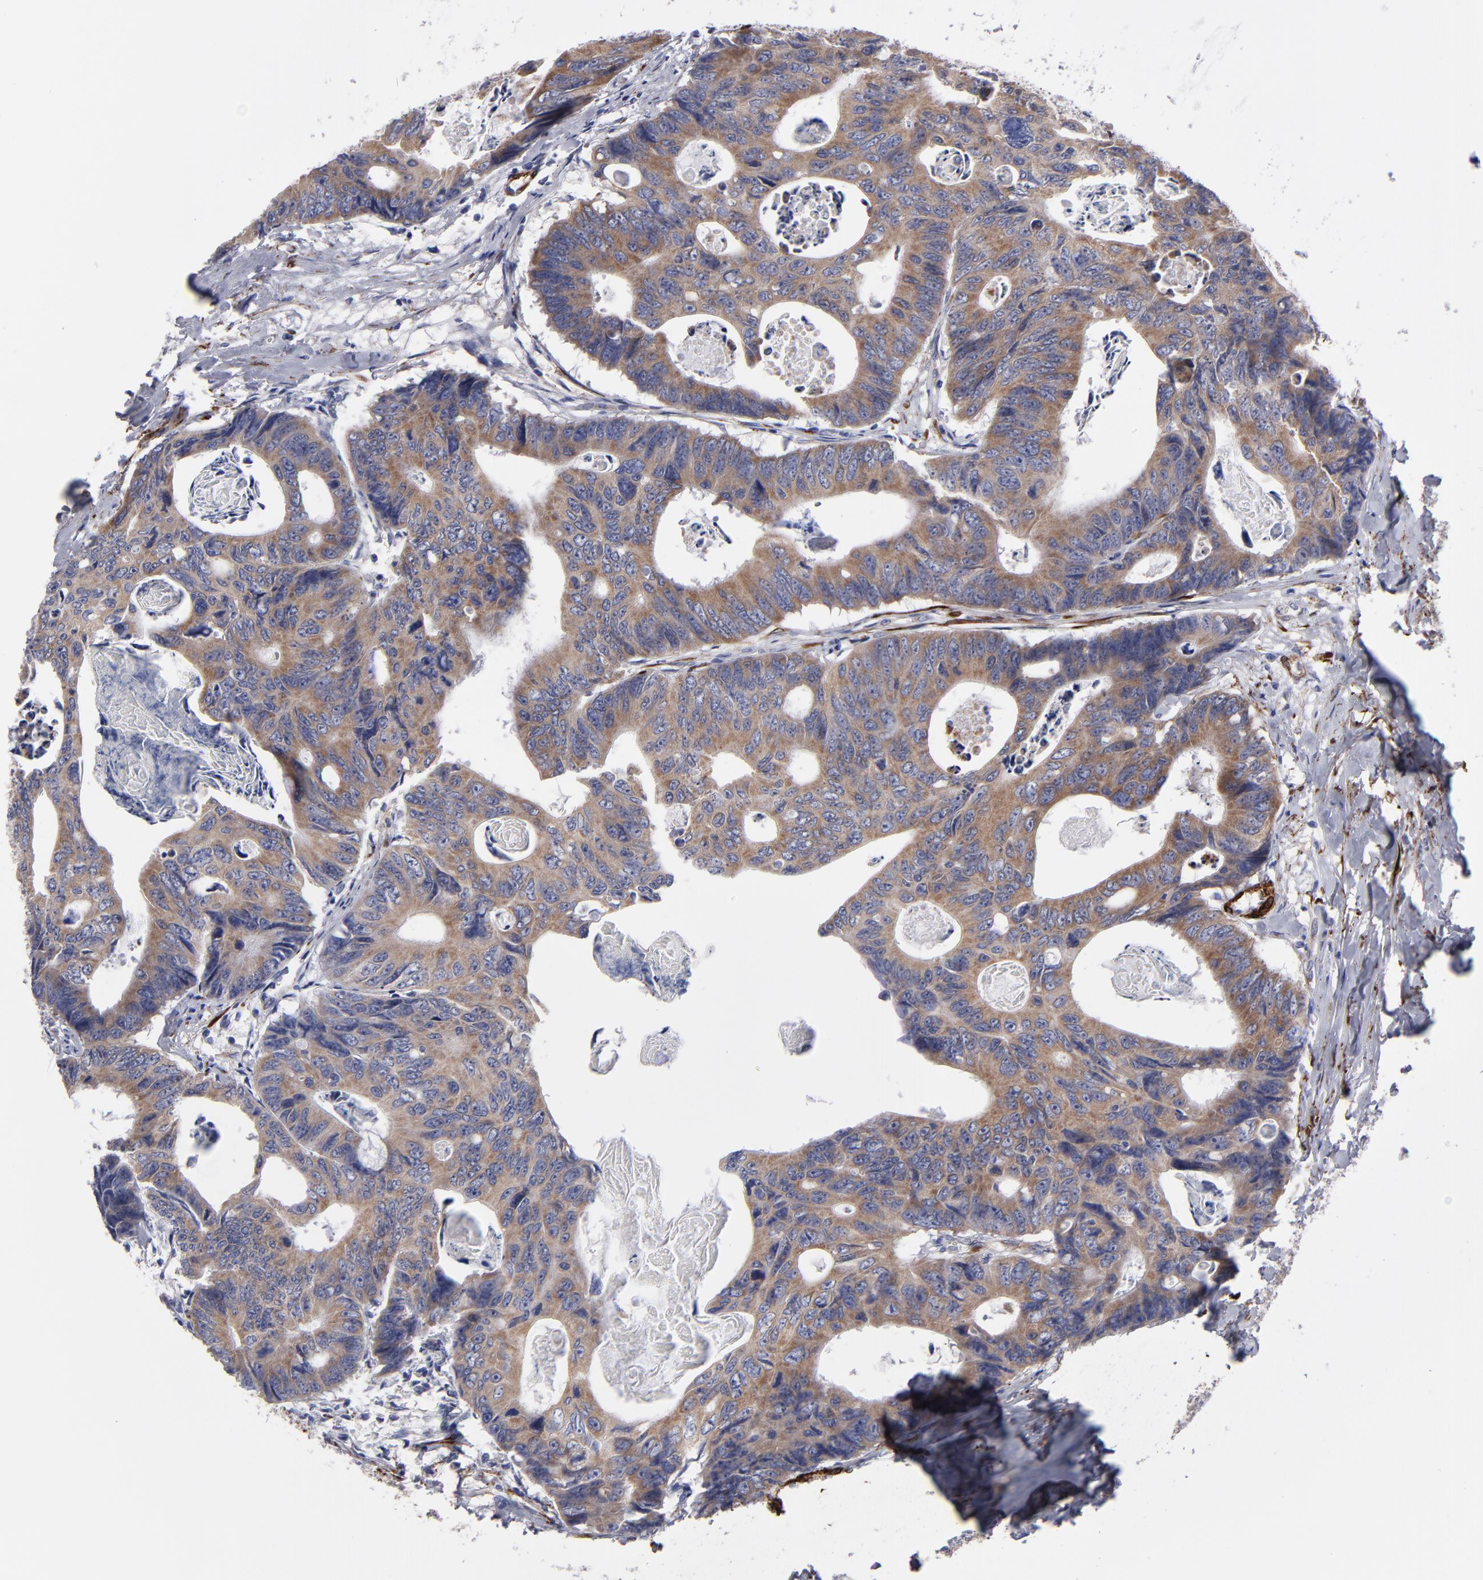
{"staining": {"intensity": "moderate", "quantity": ">75%", "location": "cytoplasmic/membranous"}, "tissue": "colorectal cancer", "cell_type": "Tumor cells", "image_type": "cancer", "snomed": [{"axis": "morphology", "description": "Adenocarcinoma, NOS"}, {"axis": "topography", "description": "Colon"}], "caption": "Immunohistochemical staining of human colorectal cancer displays medium levels of moderate cytoplasmic/membranous positivity in about >75% of tumor cells.", "gene": "SLMAP", "patient": {"sex": "female", "age": 55}}